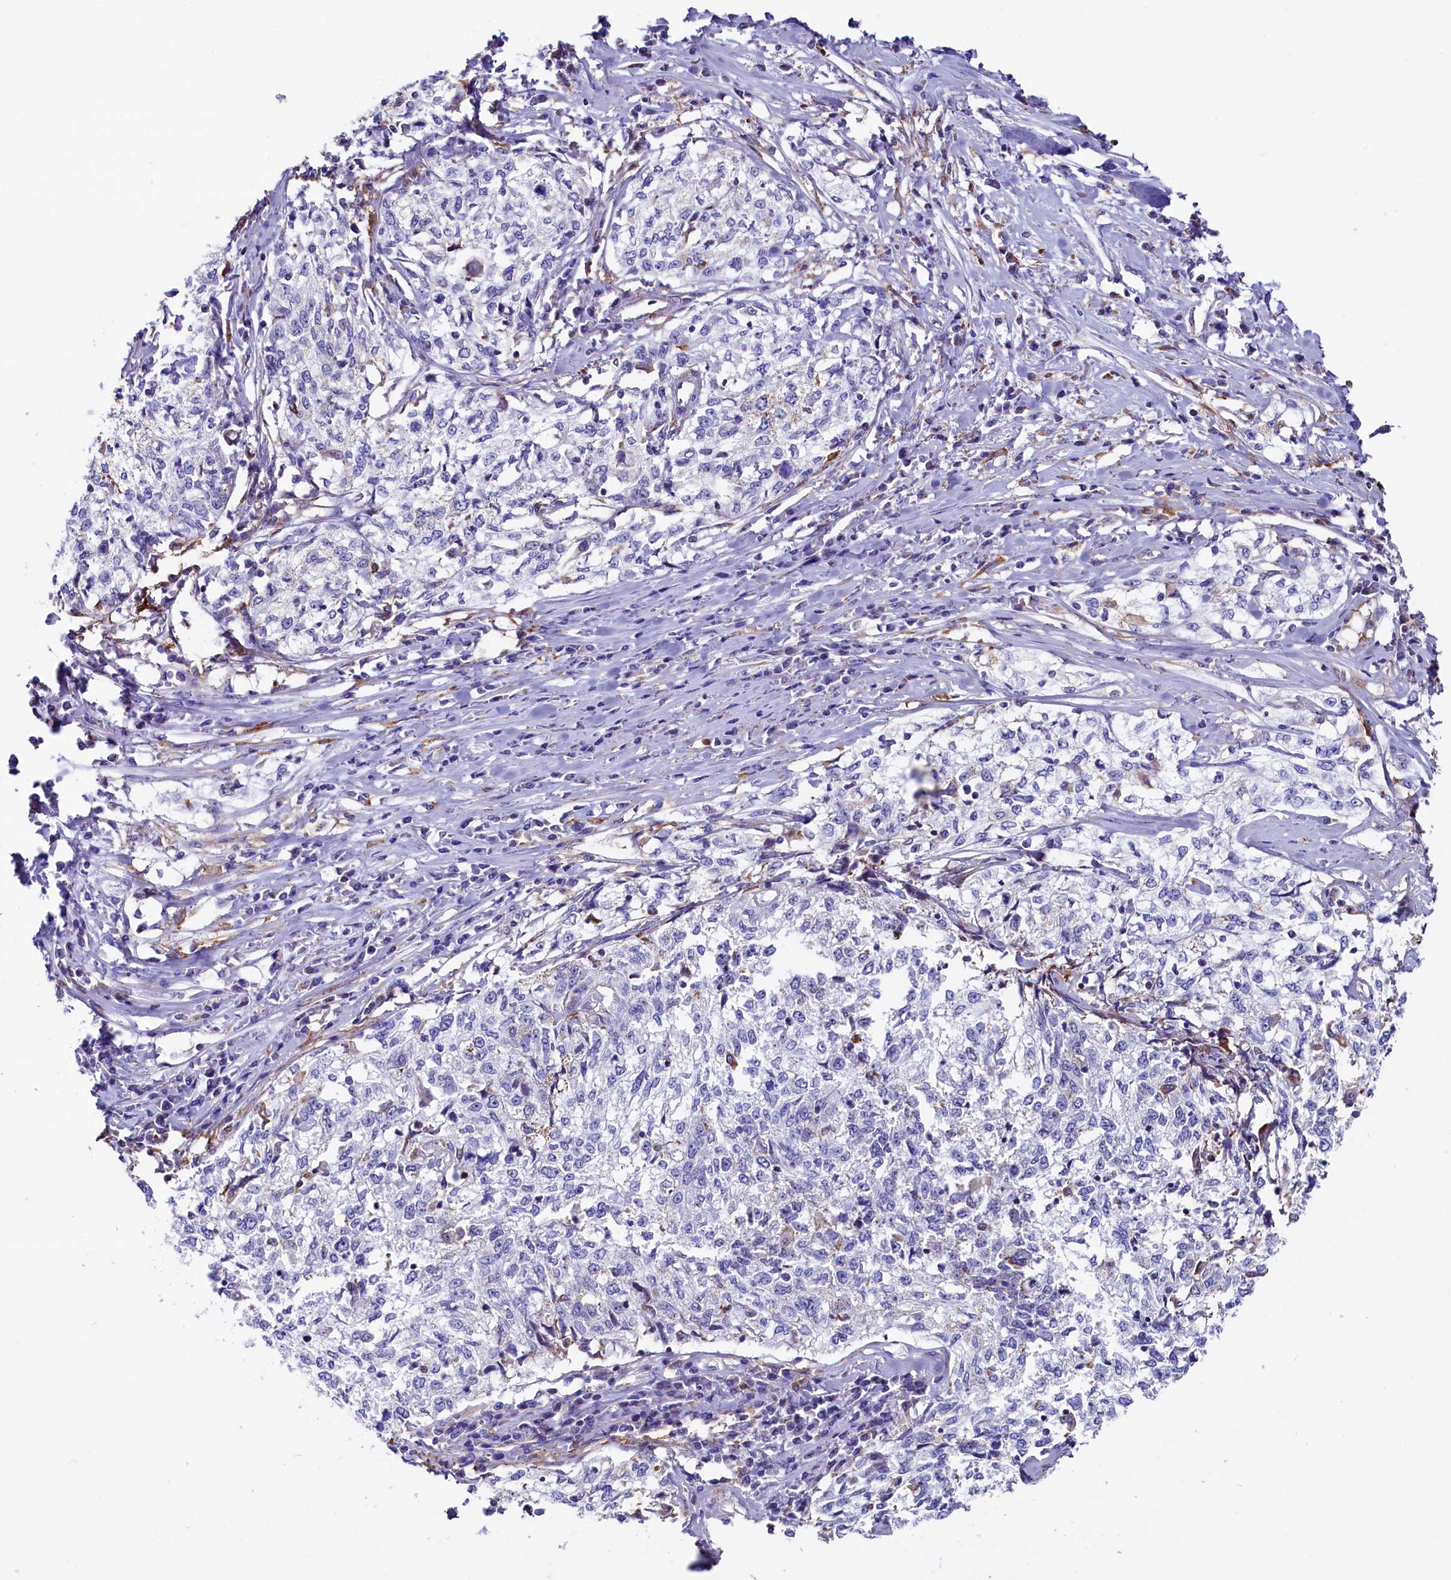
{"staining": {"intensity": "negative", "quantity": "none", "location": "none"}, "tissue": "cervical cancer", "cell_type": "Tumor cells", "image_type": "cancer", "snomed": [{"axis": "morphology", "description": "Squamous cell carcinoma, NOS"}, {"axis": "topography", "description": "Cervix"}], "caption": "This is a micrograph of IHC staining of cervical squamous cell carcinoma, which shows no staining in tumor cells.", "gene": "IL20RA", "patient": {"sex": "female", "age": 57}}